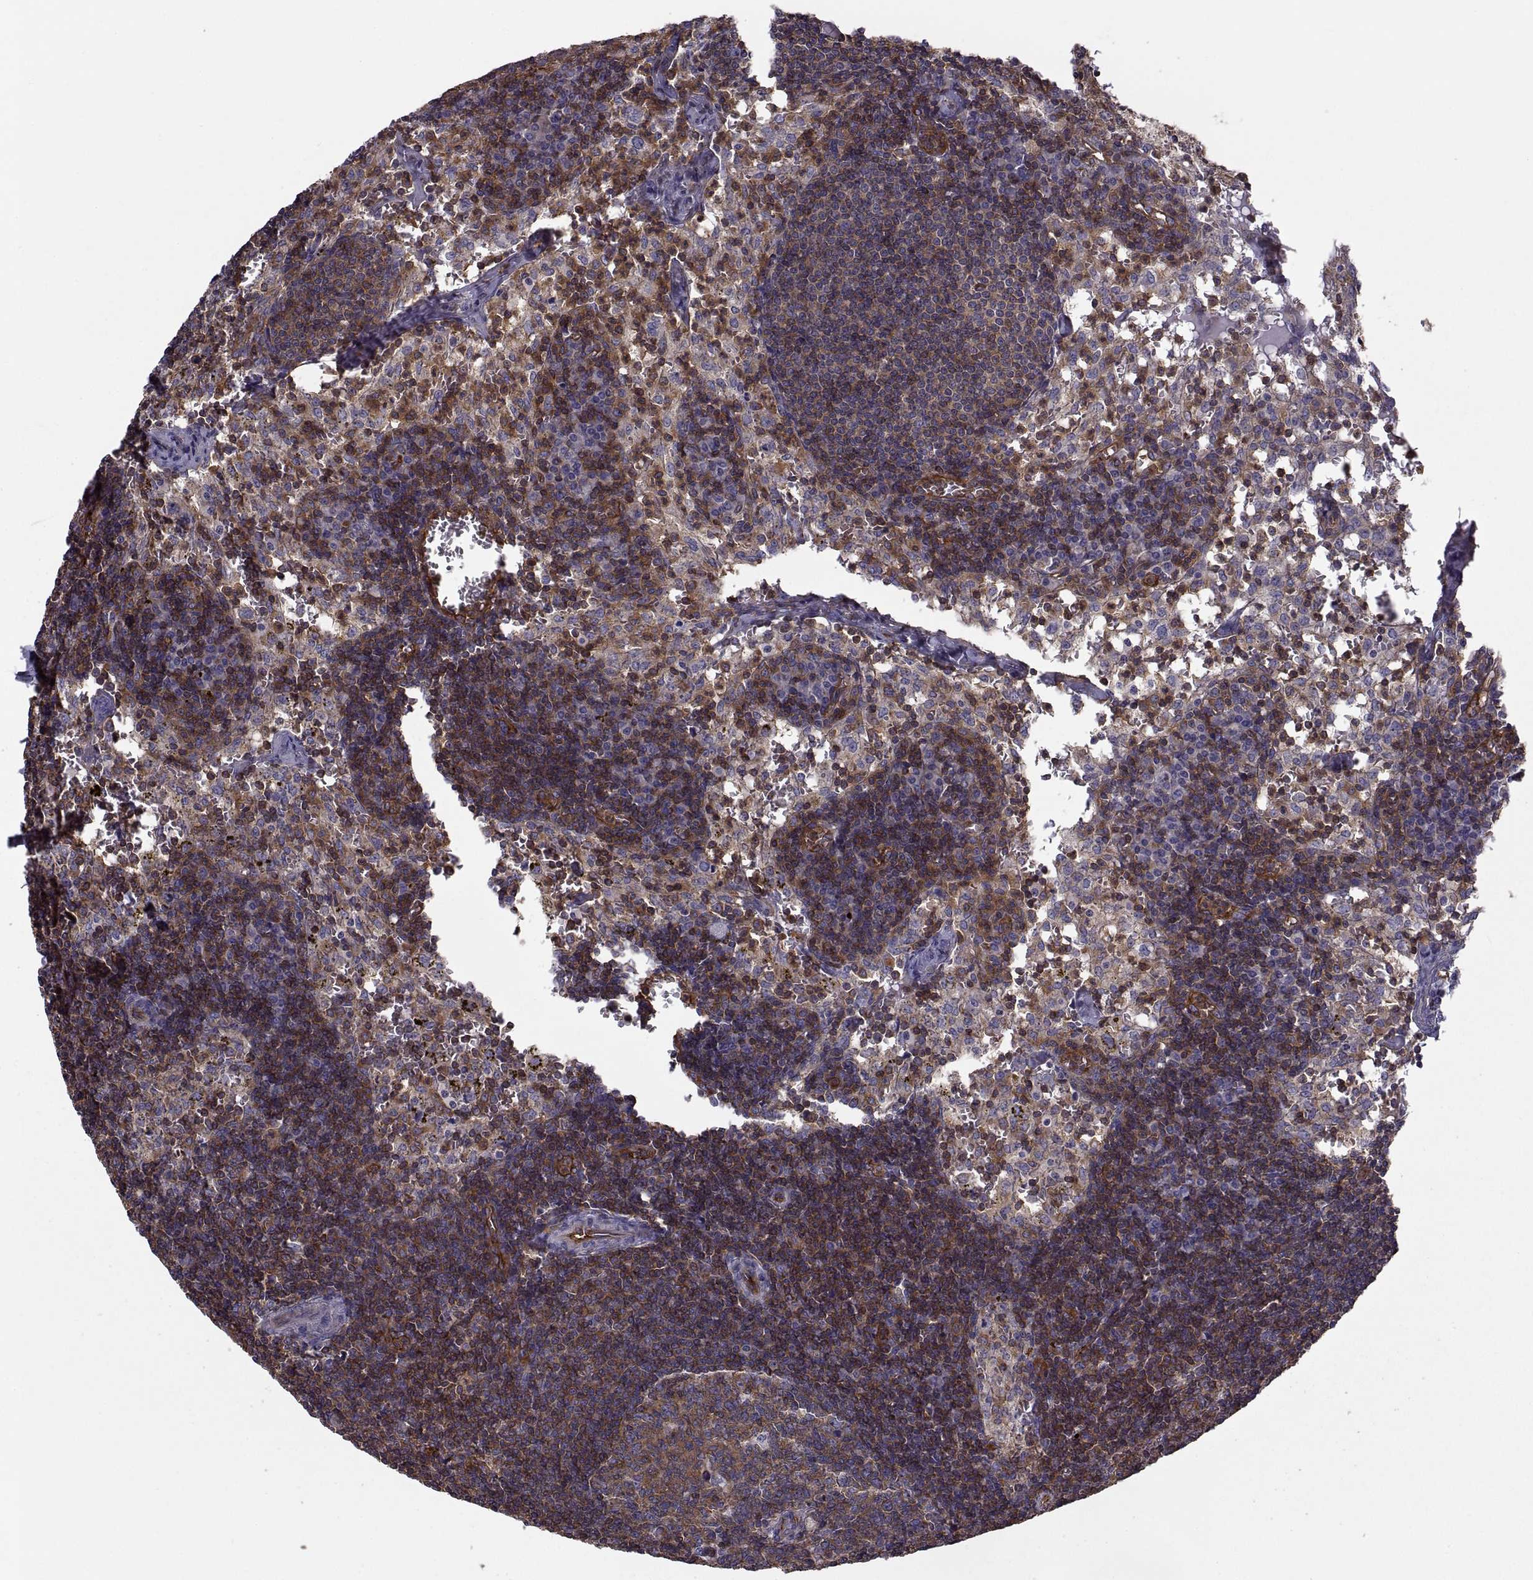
{"staining": {"intensity": "moderate", "quantity": "25%-75%", "location": "cytoplasmic/membranous"}, "tissue": "lymph node", "cell_type": "Germinal center cells", "image_type": "normal", "snomed": [{"axis": "morphology", "description": "Normal tissue, NOS"}, {"axis": "topography", "description": "Lymph node"}], "caption": "Brown immunohistochemical staining in normal human lymph node displays moderate cytoplasmic/membranous expression in about 25%-75% of germinal center cells. (DAB IHC with brightfield microscopy, high magnification).", "gene": "MYH9", "patient": {"sex": "female", "age": 52}}